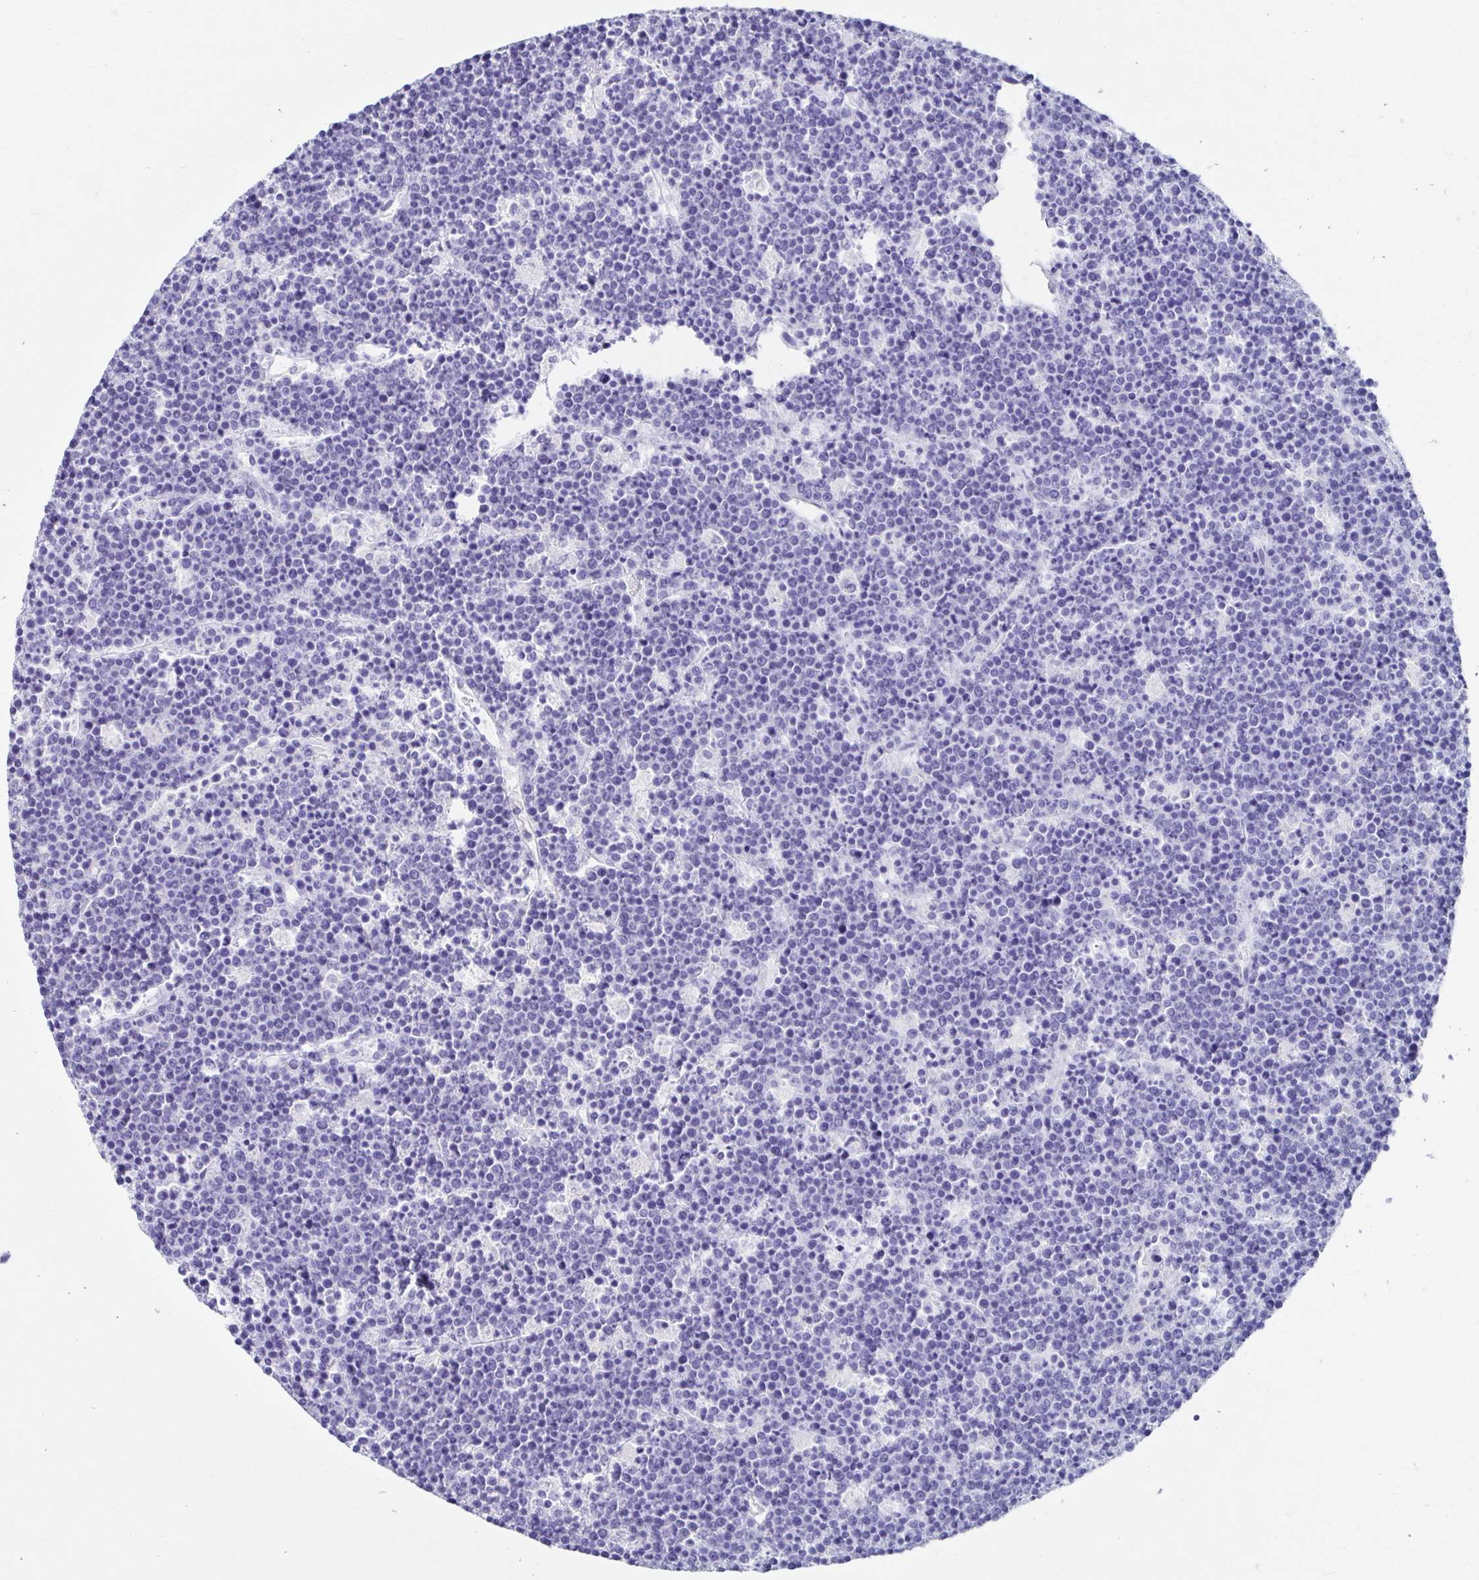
{"staining": {"intensity": "negative", "quantity": "none", "location": "none"}, "tissue": "lymphoma", "cell_type": "Tumor cells", "image_type": "cancer", "snomed": [{"axis": "morphology", "description": "Malignant lymphoma, non-Hodgkin's type, High grade"}, {"axis": "topography", "description": "Ovary"}], "caption": "The histopathology image displays no significant expression in tumor cells of malignant lymphoma, non-Hodgkin's type (high-grade).", "gene": "CA9", "patient": {"sex": "female", "age": 56}}